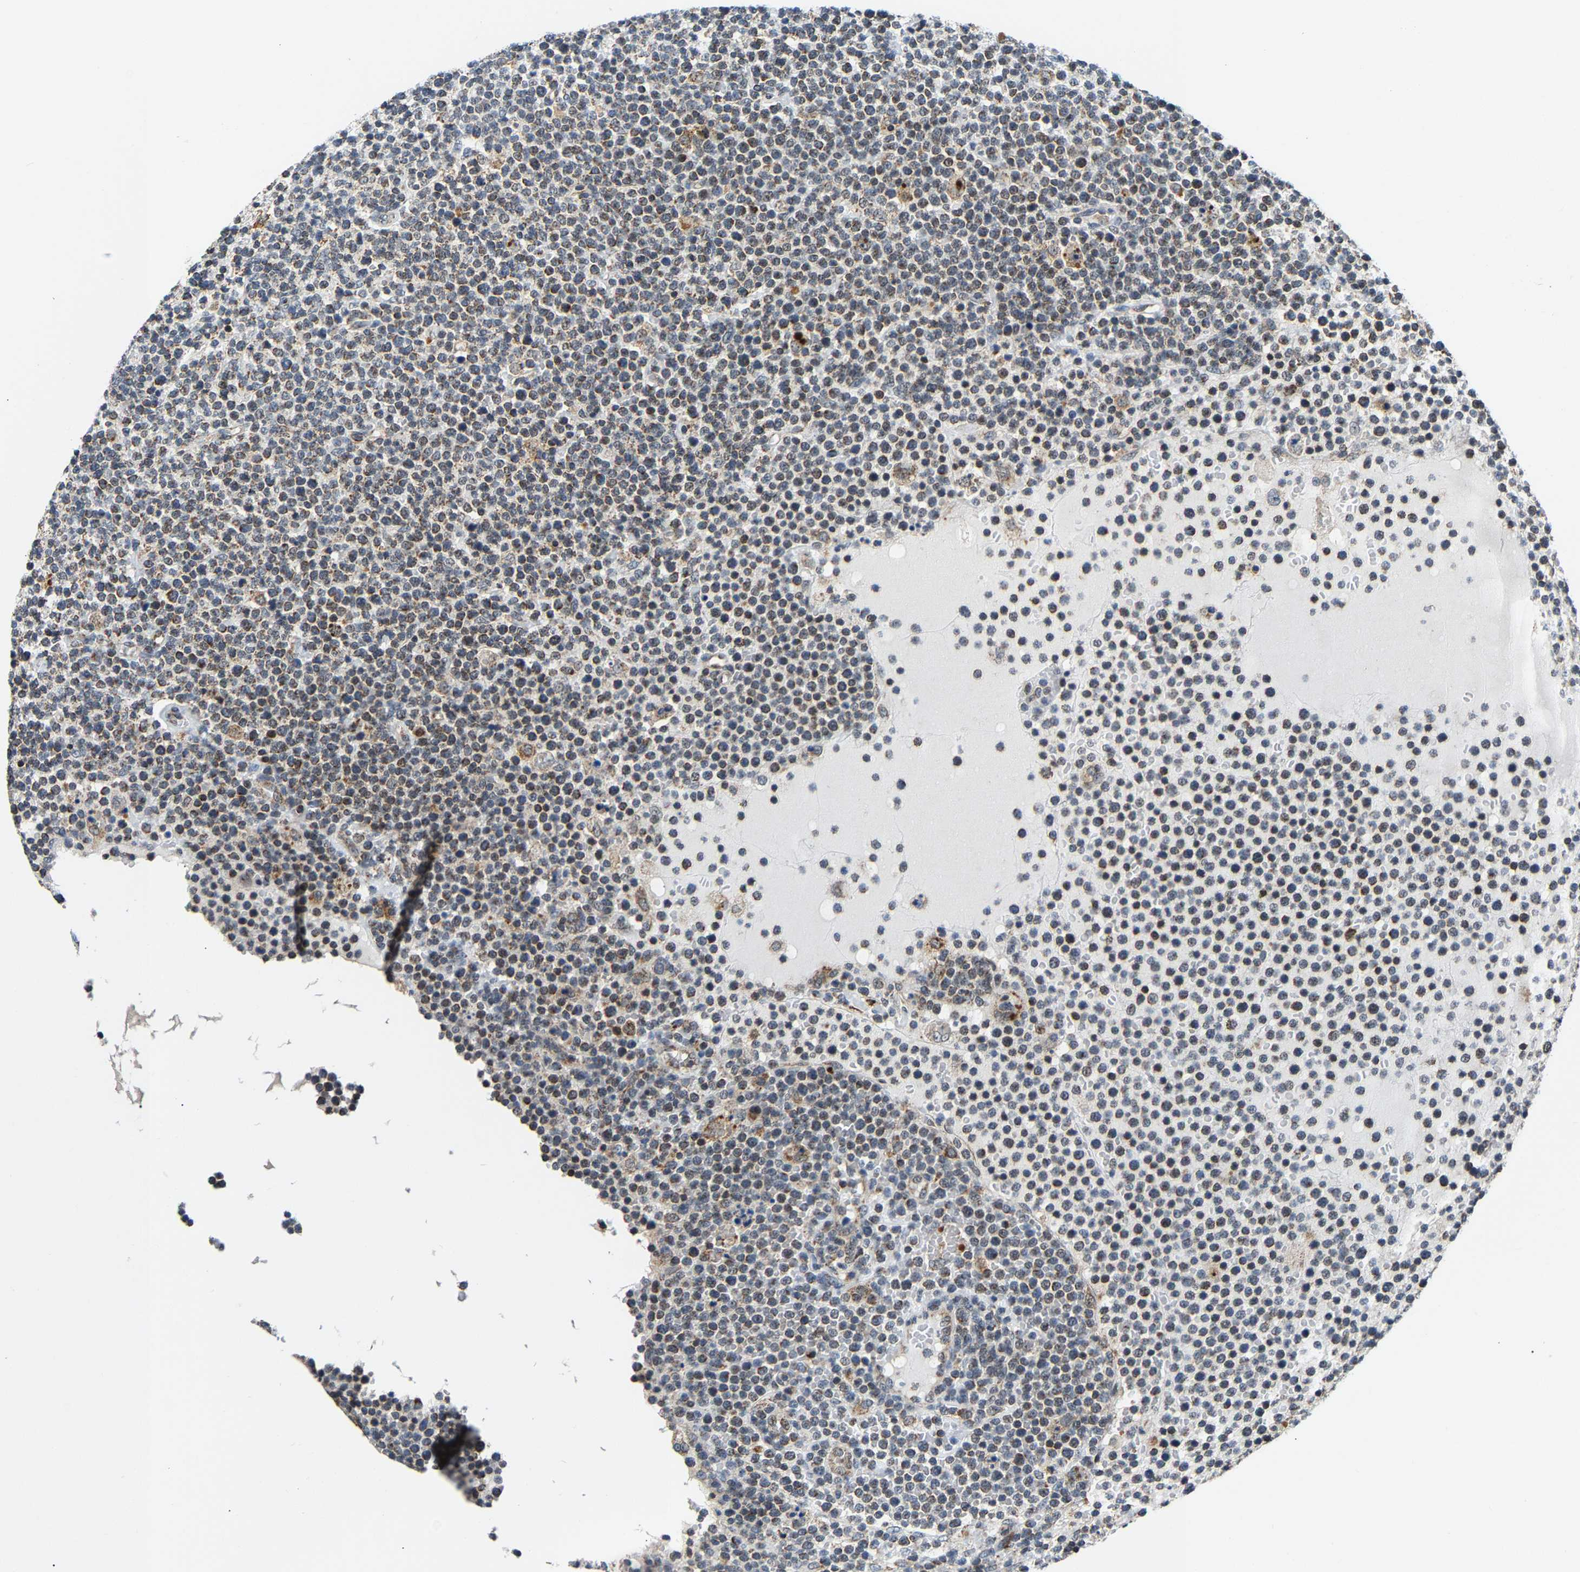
{"staining": {"intensity": "weak", "quantity": ">75%", "location": "cytoplasmic/membranous"}, "tissue": "lymphoma", "cell_type": "Tumor cells", "image_type": "cancer", "snomed": [{"axis": "morphology", "description": "Malignant lymphoma, non-Hodgkin's type, High grade"}, {"axis": "topography", "description": "Lymph node"}], "caption": "Weak cytoplasmic/membranous positivity is appreciated in about >75% of tumor cells in lymphoma.", "gene": "GIMAP7", "patient": {"sex": "male", "age": 61}}